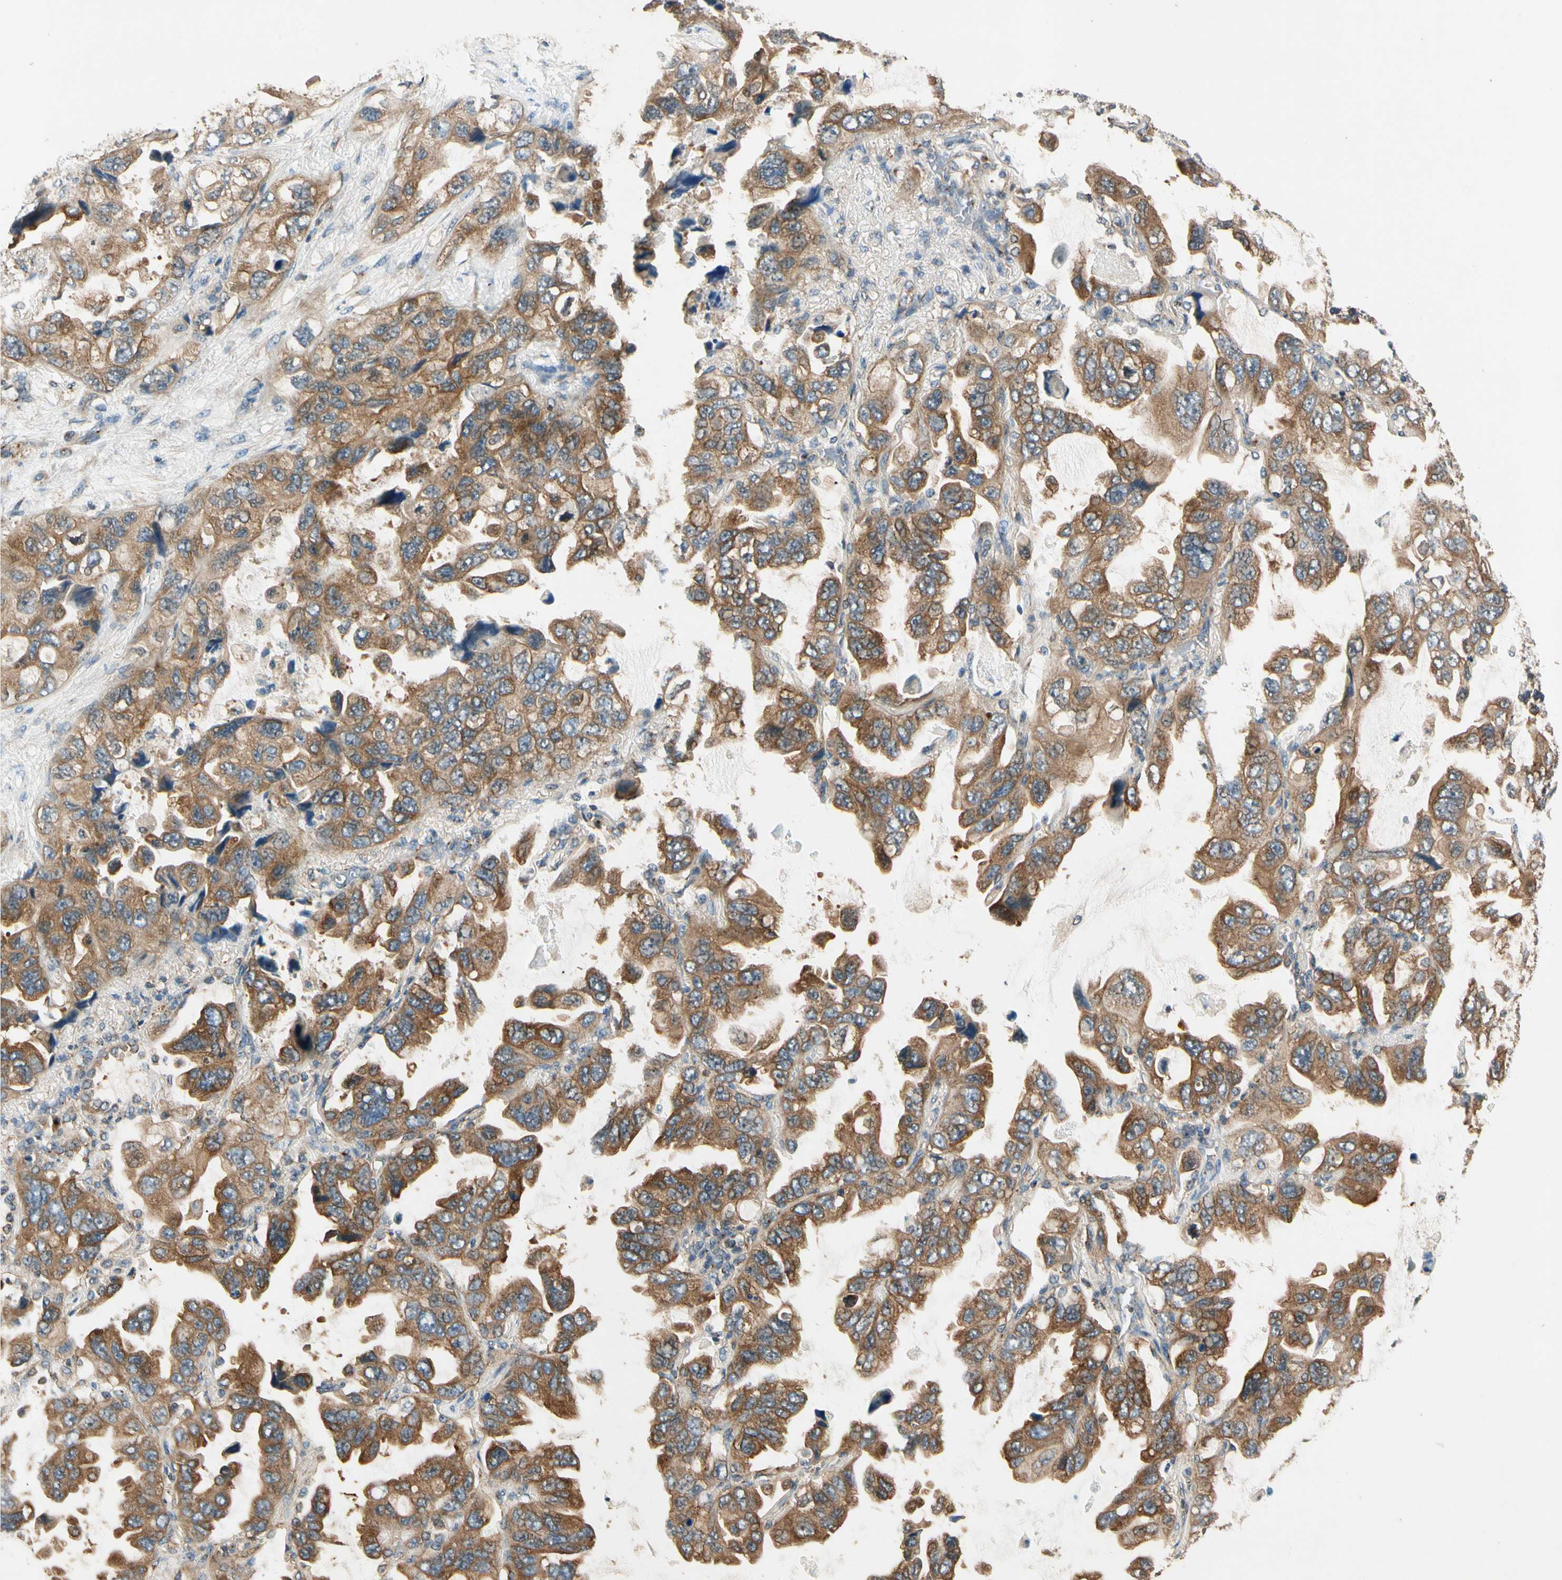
{"staining": {"intensity": "moderate", "quantity": ">75%", "location": "cytoplasmic/membranous"}, "tissue": "lung cancer", "cell_type": "Tumor cells", "image_type": "cancer", "snomed": [{"axis": "morphology", "description": "Squamous cell carcinoma, NOS"}, {"axis": "topography", "description": "Lung"}], "caption": "IHC micrograph of neoplastic tissue: human squamous cell carcinoma (lung) stained using immunohistochemistry reveals medium levels of moderate protein expression localized specifically in the cytoplasmic/membranous of tumor cells, appearing as a cytoplasmic/membranous brown color.", "gene": "AKAP9", "patient": {"sex": "female", "age": 73}}